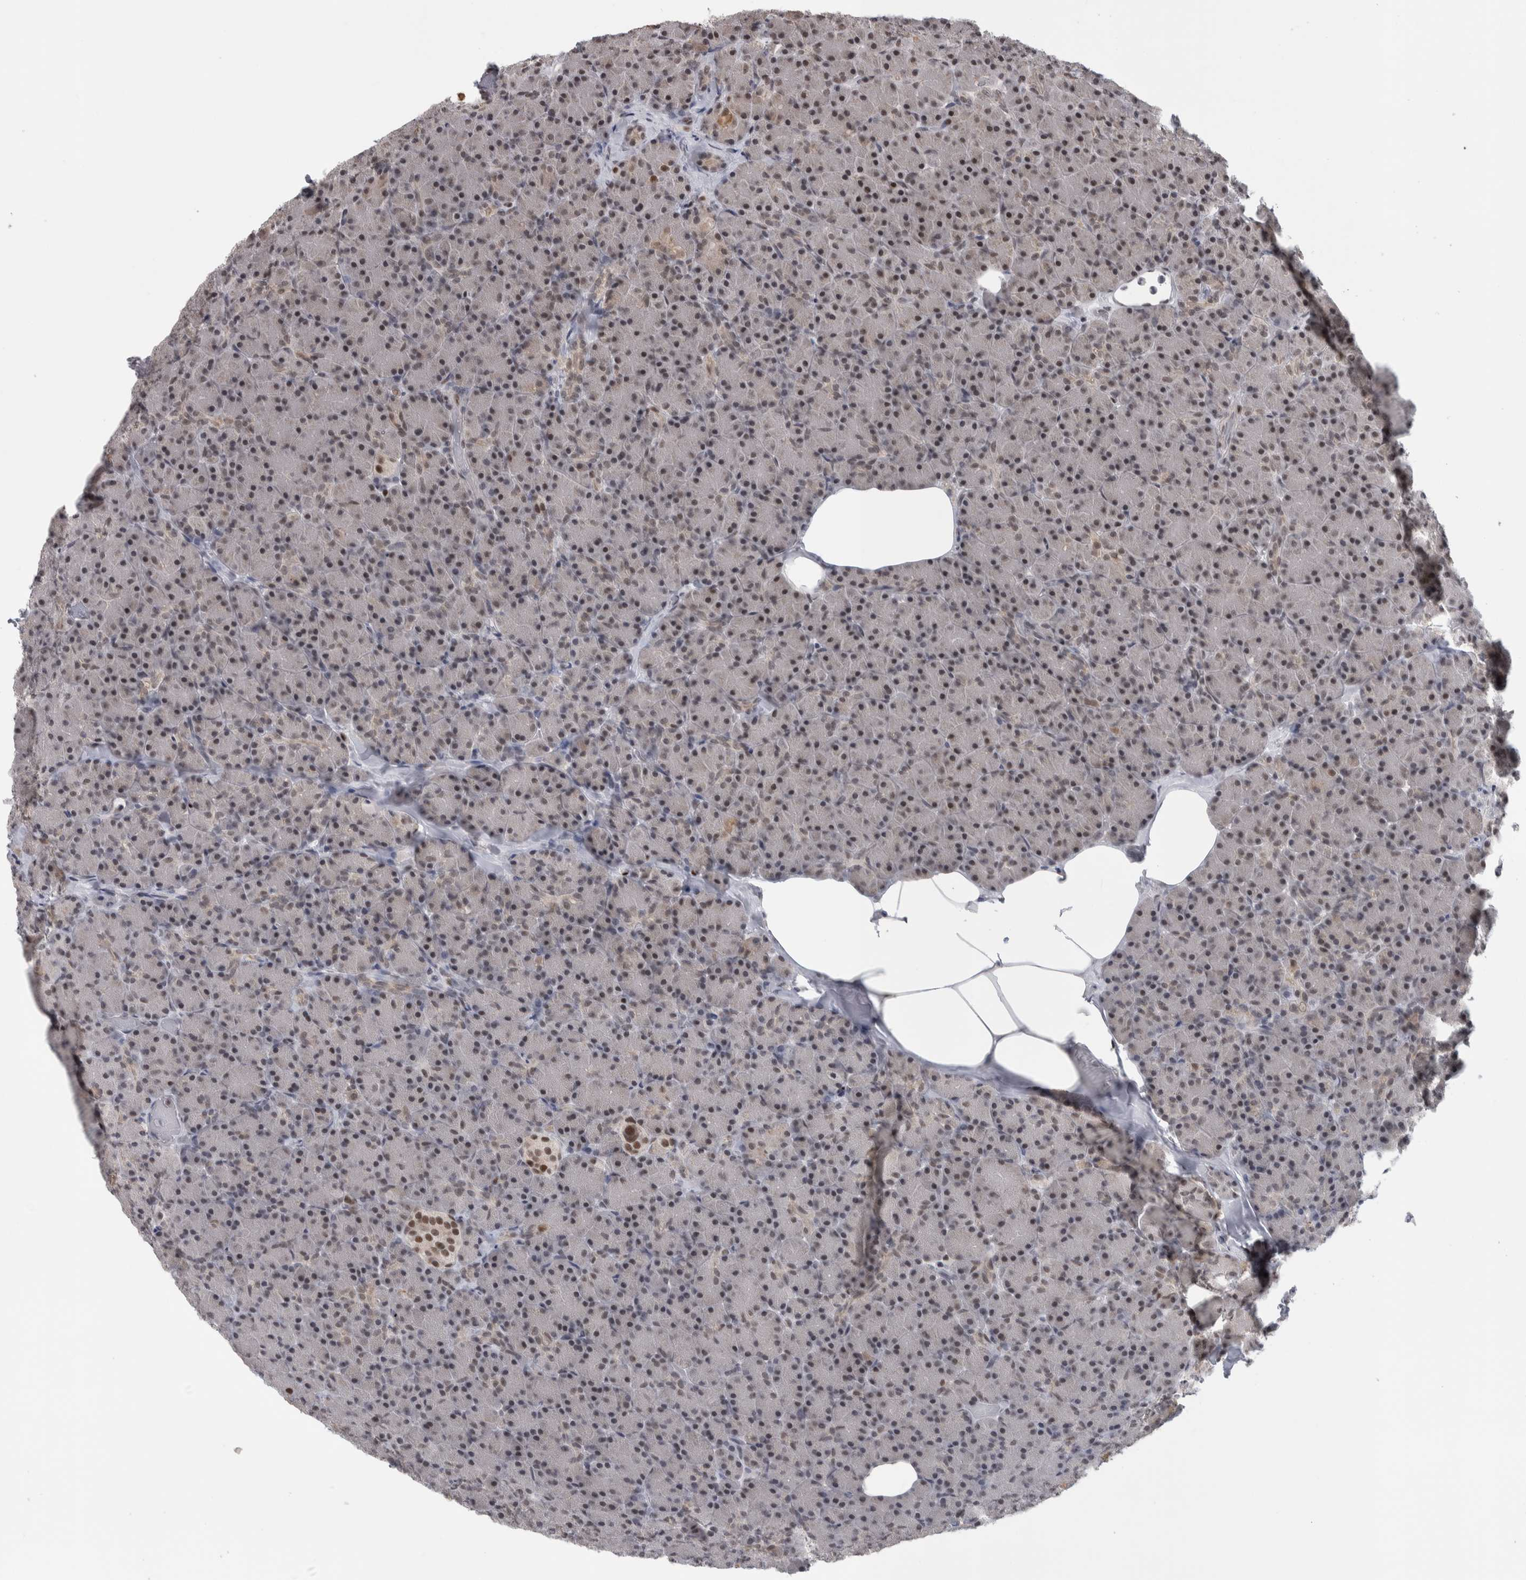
{"staining": {"intensity": "moderate", "quantity": "25%-75%", "location": "cytoplasmic/membranous,nuclear"}, "tissue": "pancreas", "cell_type": "Exocrine glandular cells", "image_type": "normal", "snomed": [{"axis": "morphology", "description": "Normal tissue, NOS"}, {"axis": "topography", "description": "Pancreas"}], "caption": "Pancreas stained with immunohistochemistry (IHC) reveals moderate cytoplasmic/membranous,nuclear expression in approximately 25%-75% of exocrine glandular cells. The staining was performed using DAB, with brown indicating positive protein expression. Nuclei are stained blue with hematoxylin.", "gene": "HEXIM2", "patient": {"sex": "female", "age": 43}}